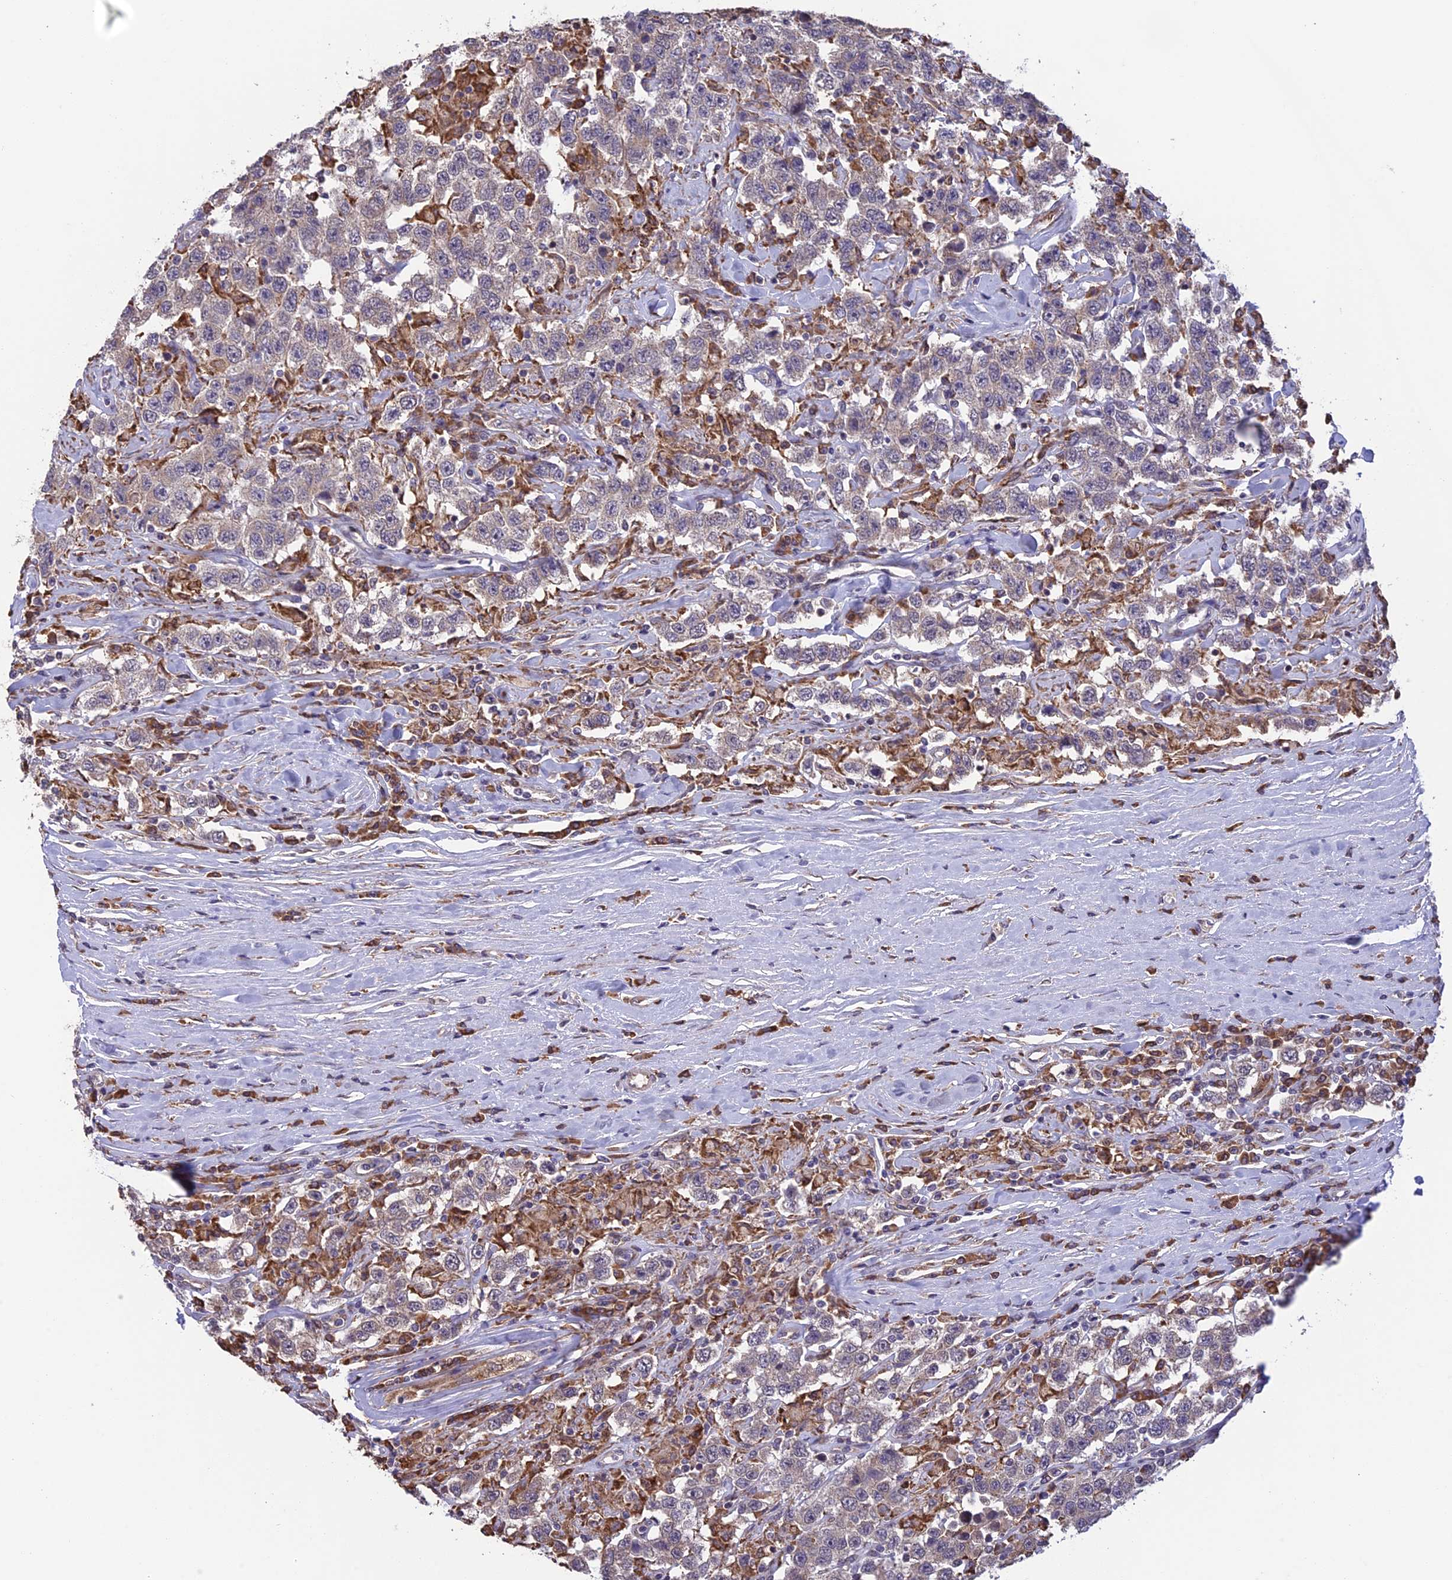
{"staining": {"intensity": "weak", "quantity": "<25%", "location": "cytoplasmic/membranous"}, "tissue": "testis cancer", "cell_type": "Tumor cells", "image_type": "cancer", "snomed": [{"axis": "morphology", "description": "Seminoma, NOS"}, {"axis": "topography", "description": "Testis"}], "caption": "There is no significant staining in tumor cells of seminoma (testis). (Stains: DAB (3,3'-diaminobenzidine) IHC with hematoxylin counter stain, Microscopy: brightfield microscopy at high magnification).", "gene": "DMRTA2", "patient": {"sex": "male", "age": 41}}